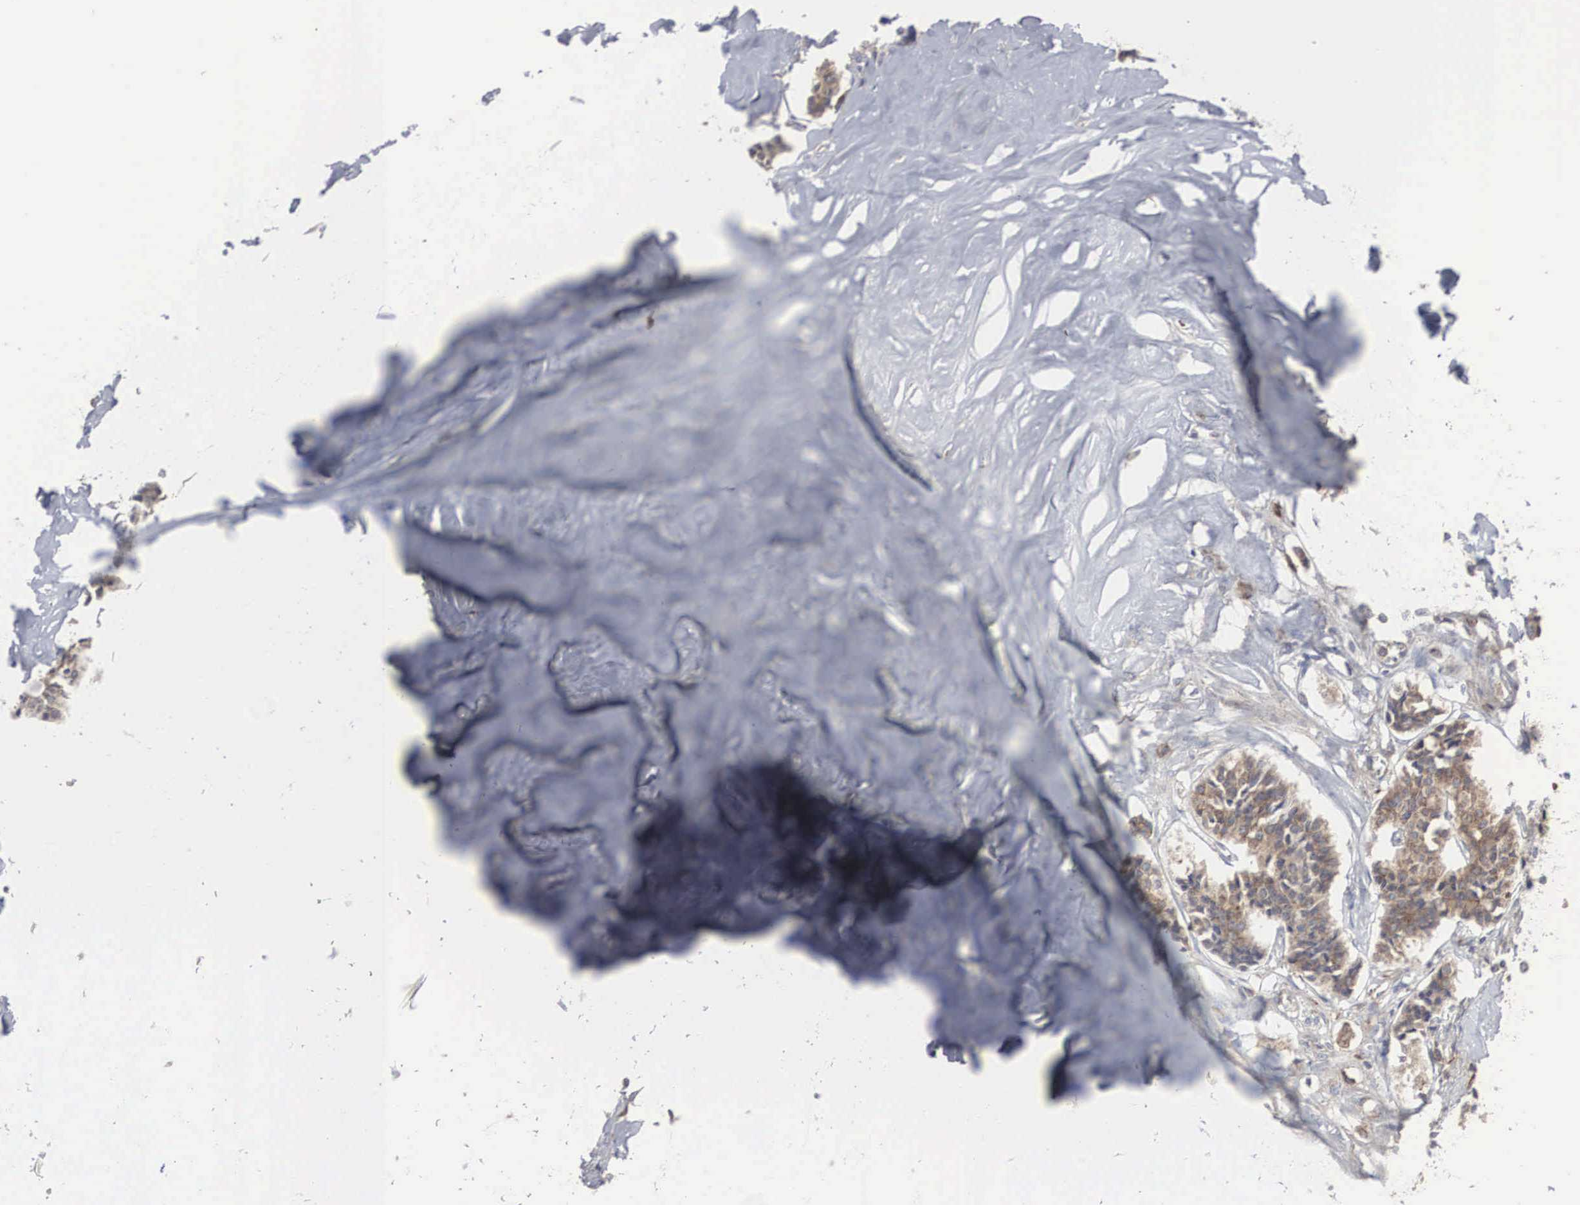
{"staining": {"intensity": "strong", "quantity": ">75%", "location": "cytoplasmic/membranous"}, "tissue": "carcinoid", "cell_type": "Tumor cells", "image_type": "cancer", "snomed": [{"axis": "morphology", "description": "Carcinoid, malignant, NOS"}, {"axis": "topography", "description": "Small intestine"}], "caption": "Carcinoid tissue demonstrates strong cytoplasmic/membranous positivity in approximately >75% of tumor cells, visualized by immunohistochemistry.", "gene": "MIA2", "patient": {"sex": "male", "age": 63}}